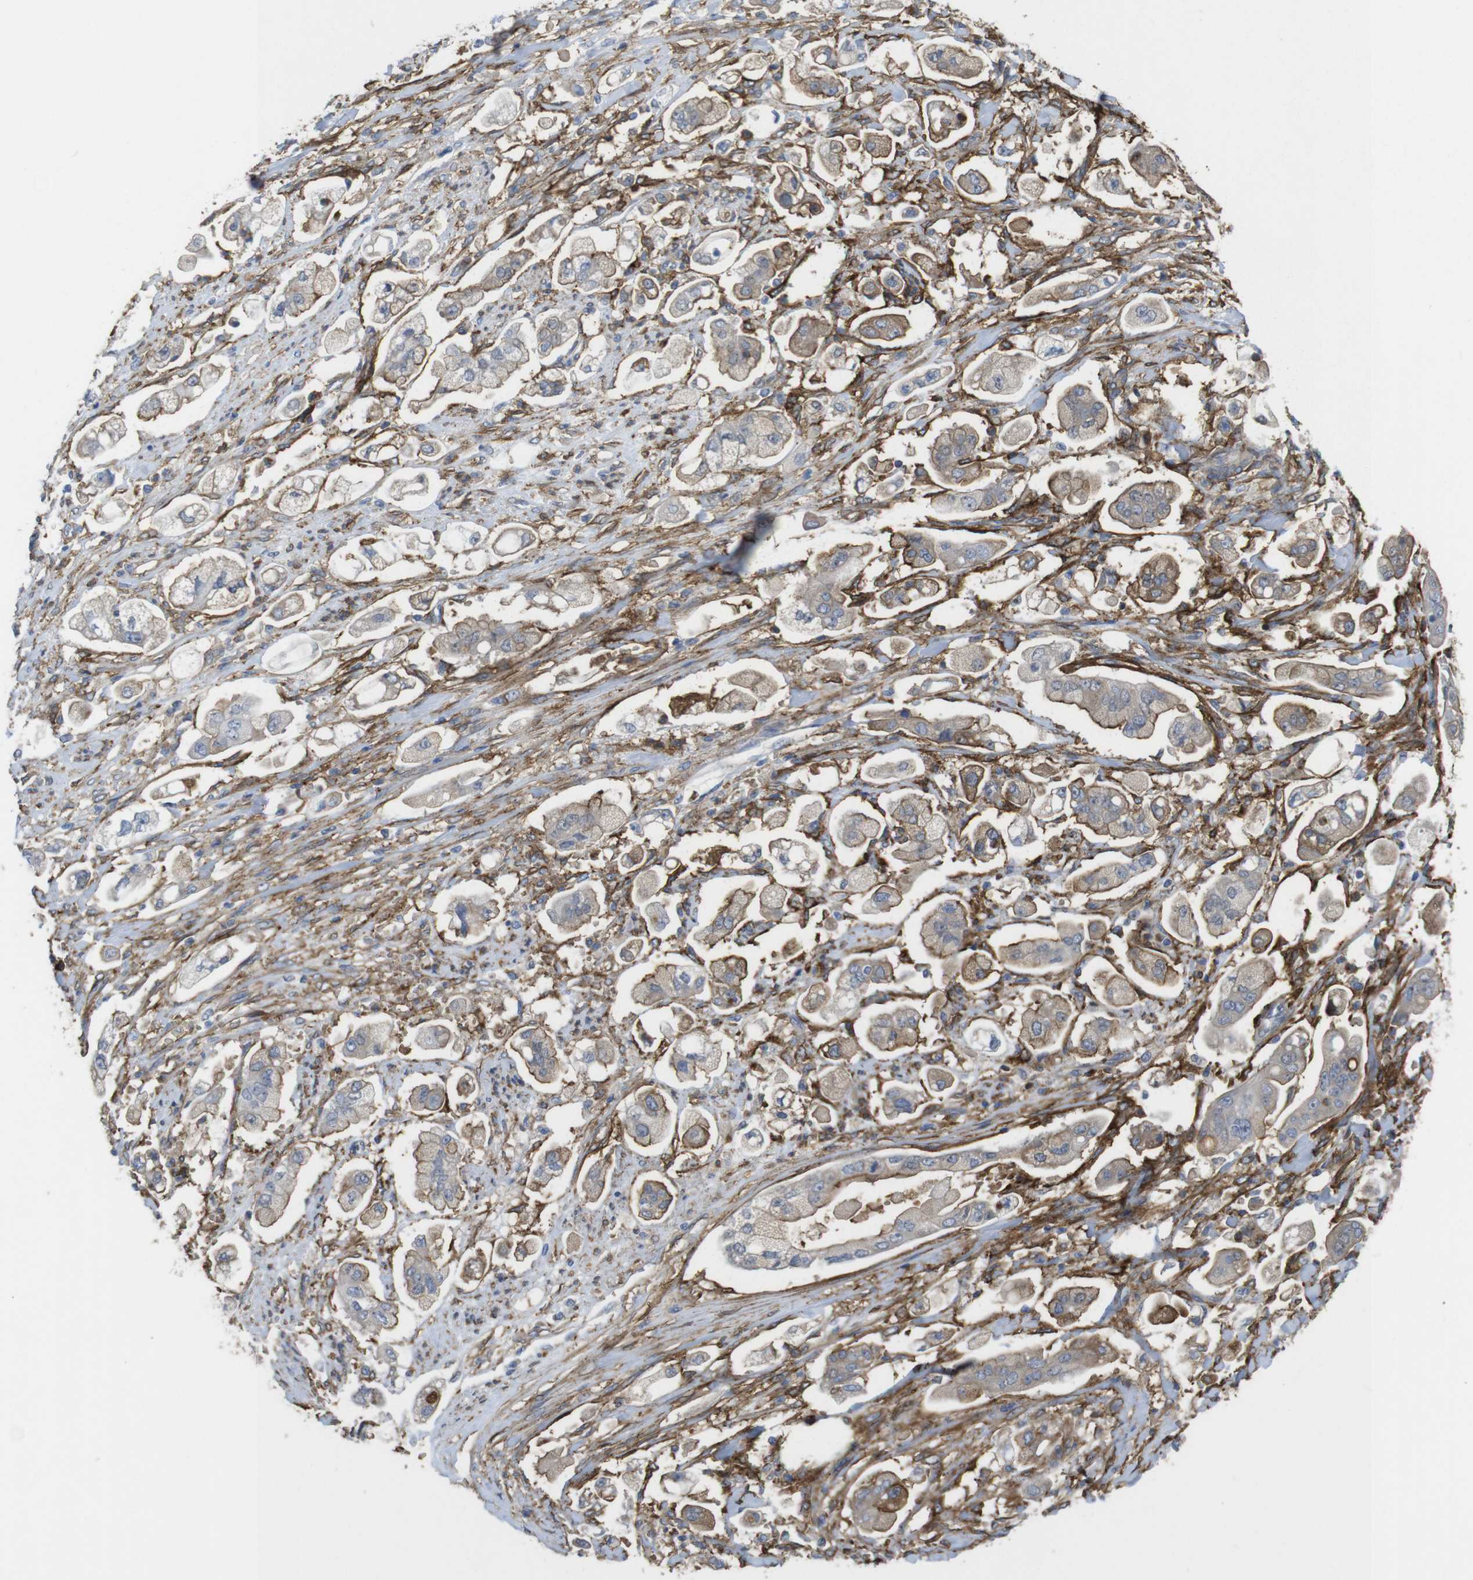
{"staining": {"intensity": "moderate", "quantity": "25%-75%", "location": "cytoplasmic/membranous"}, "tissue": "stomach cancer", "cell_type": "Tumor cells", "image_type": "cancer", "snomed": [{"axis": "morphology", "description": "Adenocarcinoma, NOS"}, {"axis": "topography", "description": "Stomach"}], "caption": "Protein expression analysis of stomach cancer reveals moderate cytoplasmic/membranous expression in about 25%-75% of tumor cells. The protein of interest is shown in brown color, while the nuclei are stained blue.", "gene": "CYBRD1", "patient": {"sex": "male", "age": 62}}